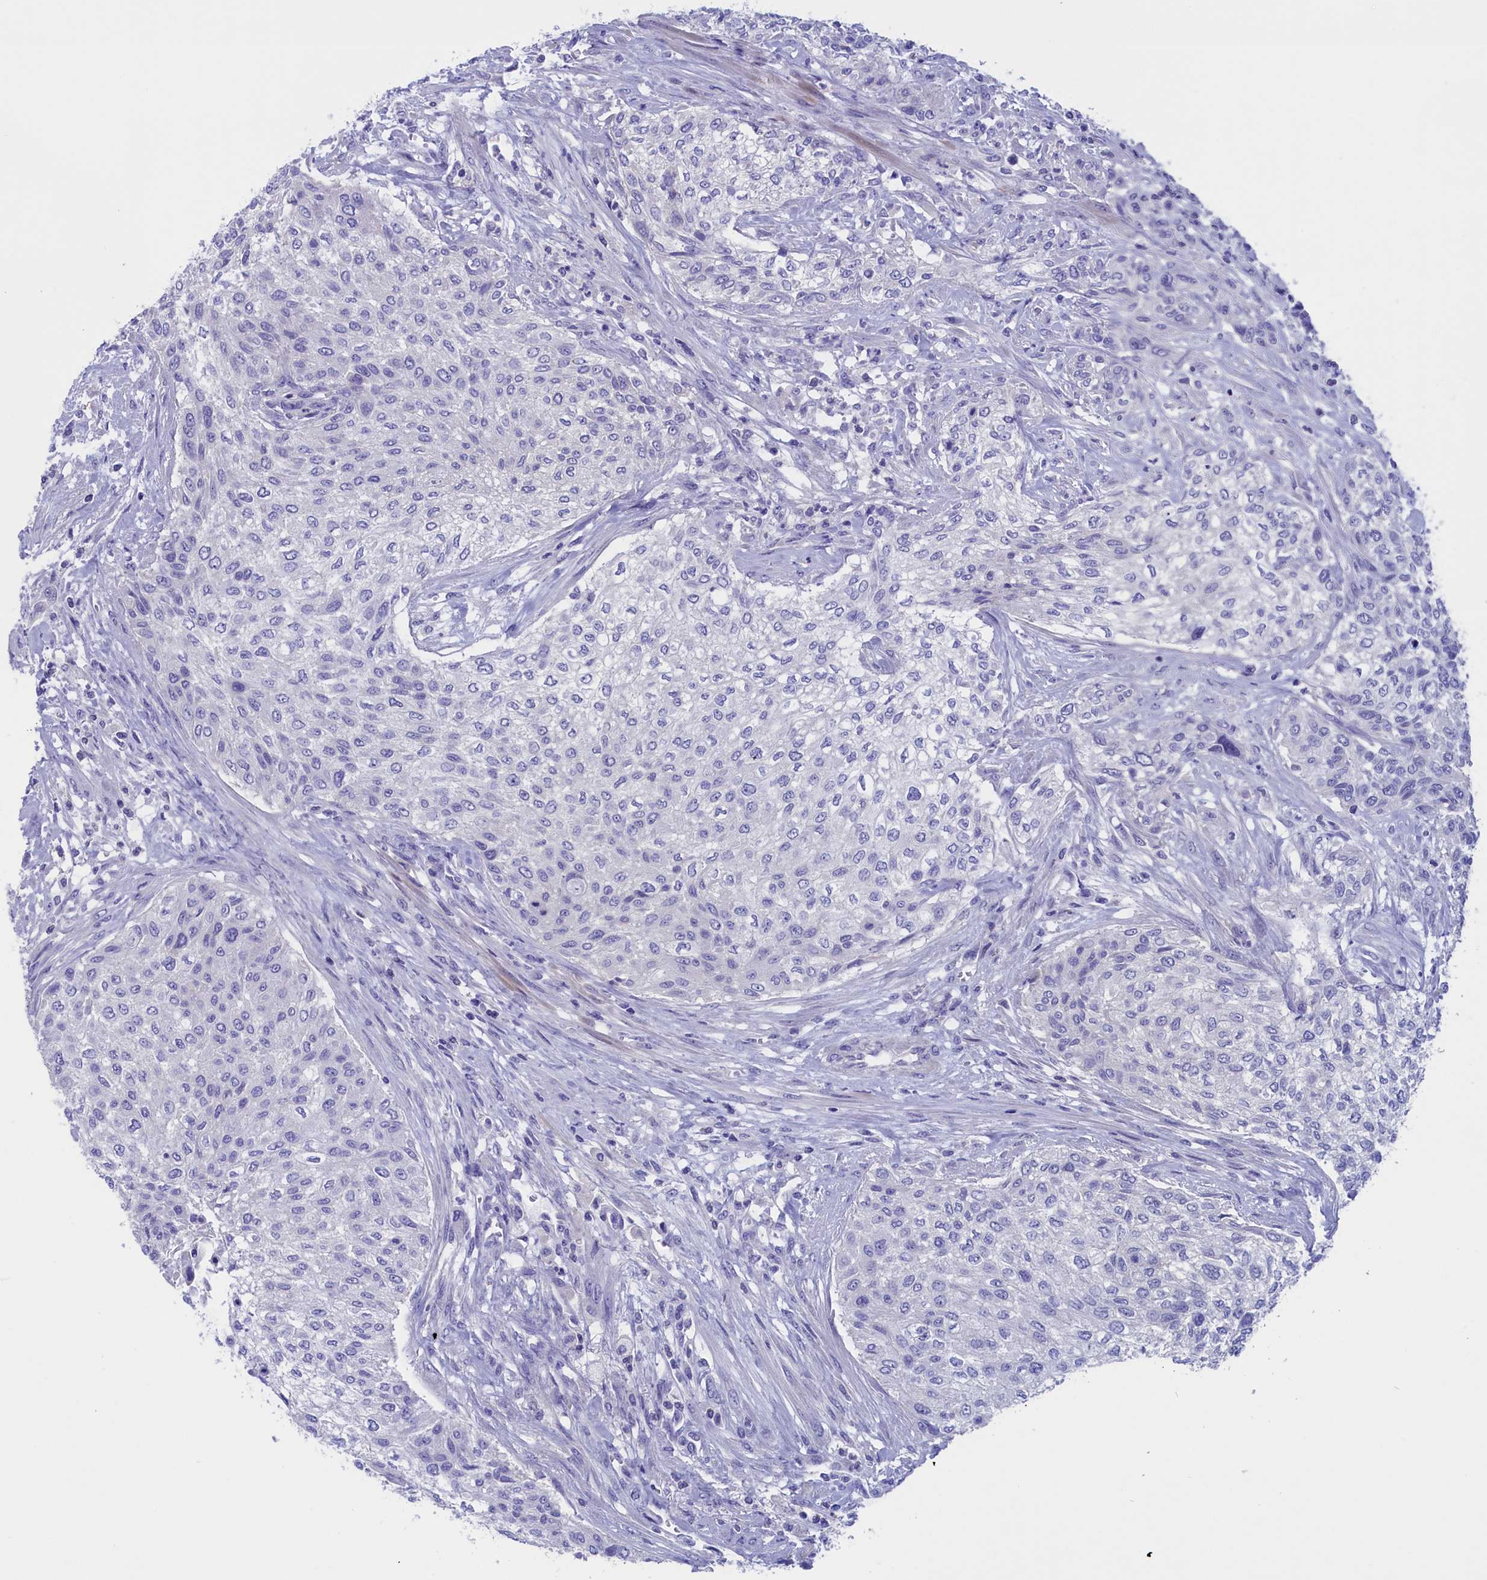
{"staining": {"intensity": "negative", "quantity": "none", "location": "none"}, "tissue": "urothelial cancer", "cell_type": "Tumor cells", "image_type": "cancer", "snomed": [{"axis": "morphology", "description": "Normal tissue, NOS"}, {"axis": "morphology", "description": "Urothelial carcinoma, NOS"}, {"axis": "topography", "description": "Urinary bladder"}, {"axis": "topography", "description": "Peripheral nerve tissue"}], "caption": "IHC photomicrograph of neoplastic tissue: human transitional cell carcinoma stained with DAB demonstrates no significant protein expression in tumor cells.", "gene": "VPS35L", "patient": {"sex": "male", "age": 35}}